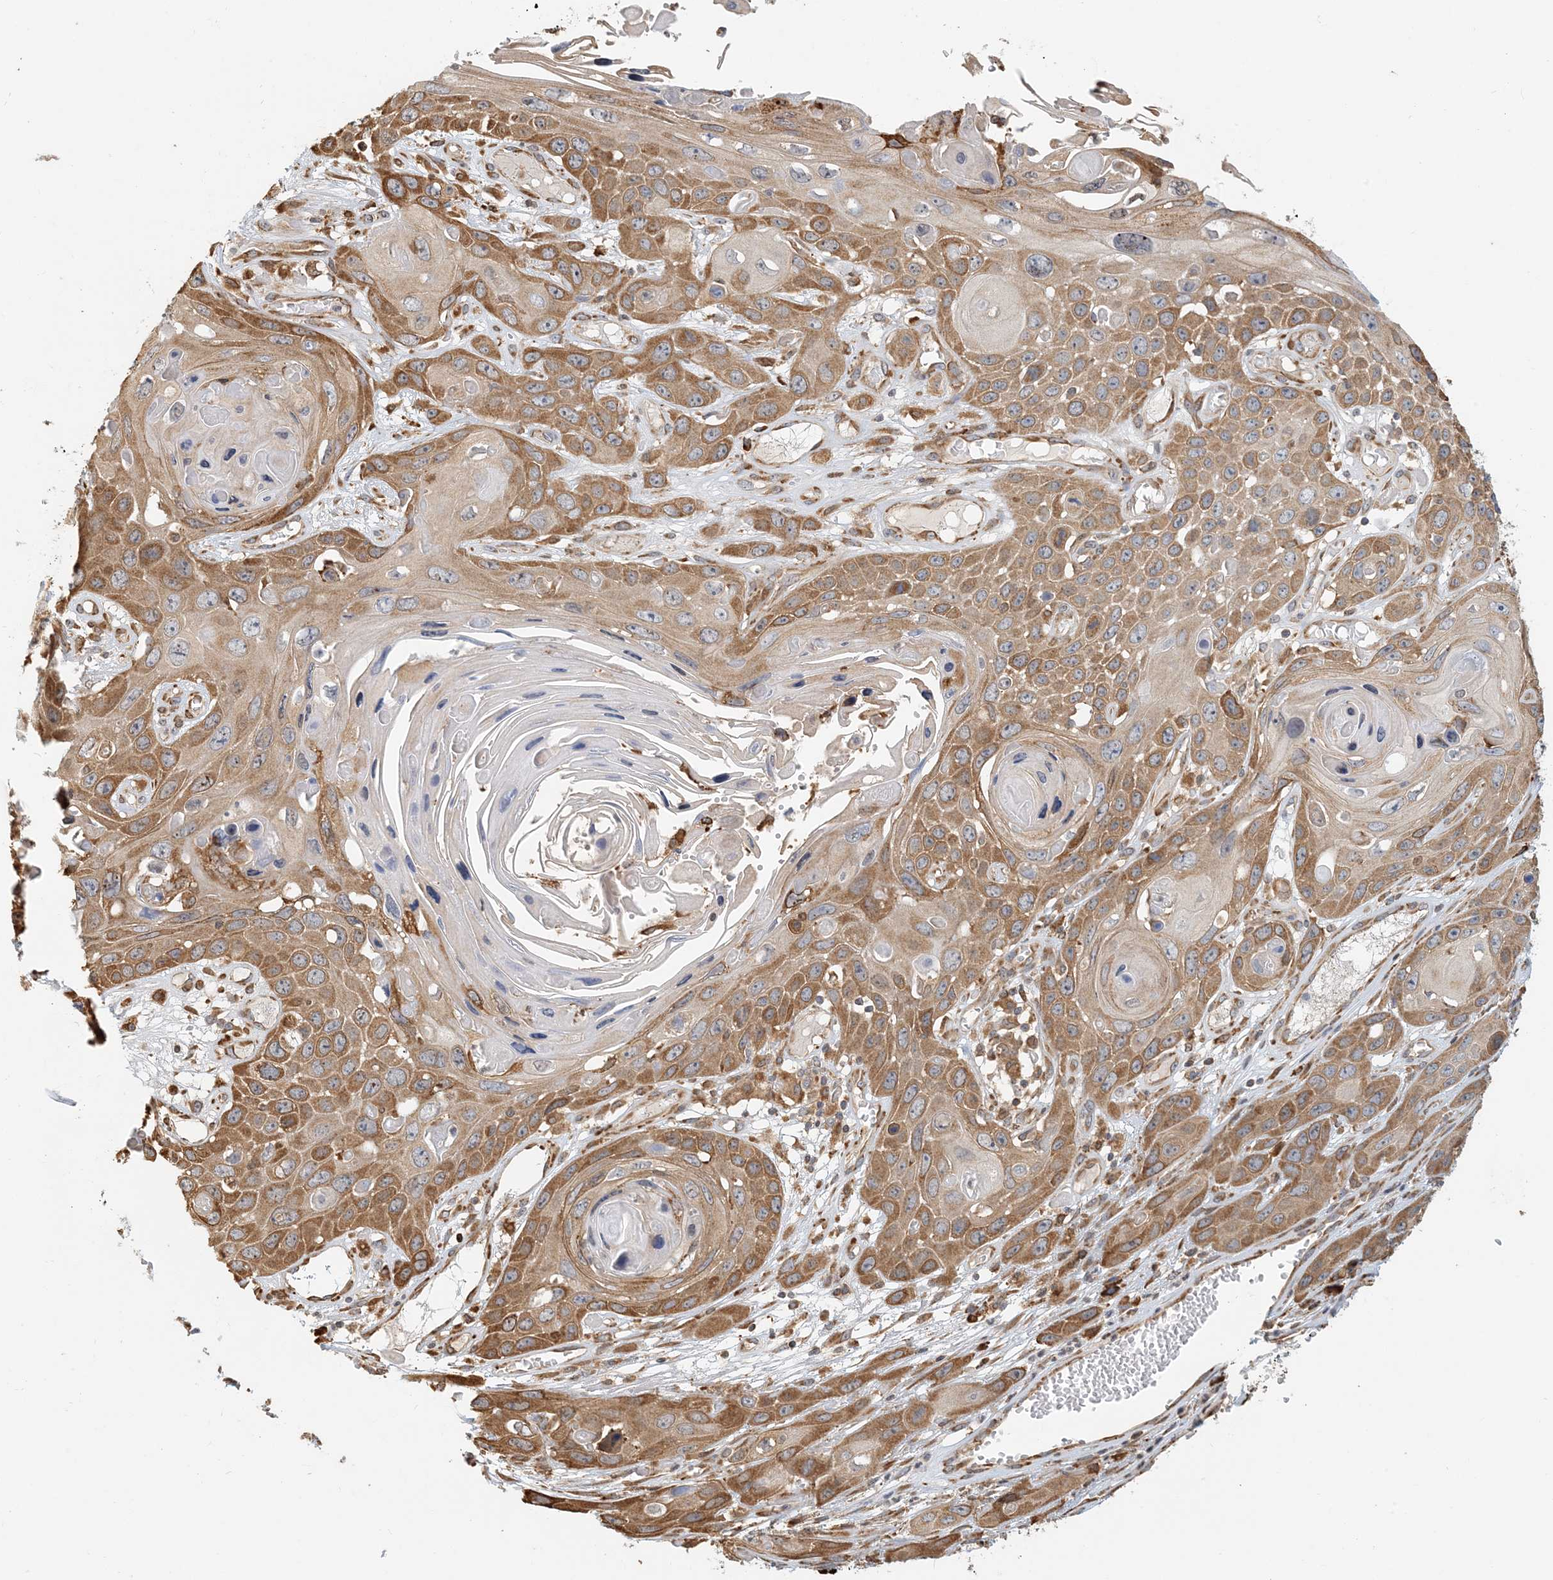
{"staining": {"intensity": "moderate", "quantity": ">75%", "location": "cytoplasmic/membranous"}, "tissue": "skin cancer", "cell_type": "Tumor cells", "image_type": "cancer", "snomed": [{"axis": "morphology", "description": "Squamous cell carcinoma, NOS"}, {"axis": "topography", "description": "Skin"}], "caption": "This micrograph reveals skin cancer (squamous cell carcinoma) stained with IHC to label a protein in brown. The cytoplasmic/membranous of tumor cells show moderate positivity for the protein. Nuclei are counter-stained blue.", "gene": "HNMT", "patient": {"sex": "male", "age": 55}}